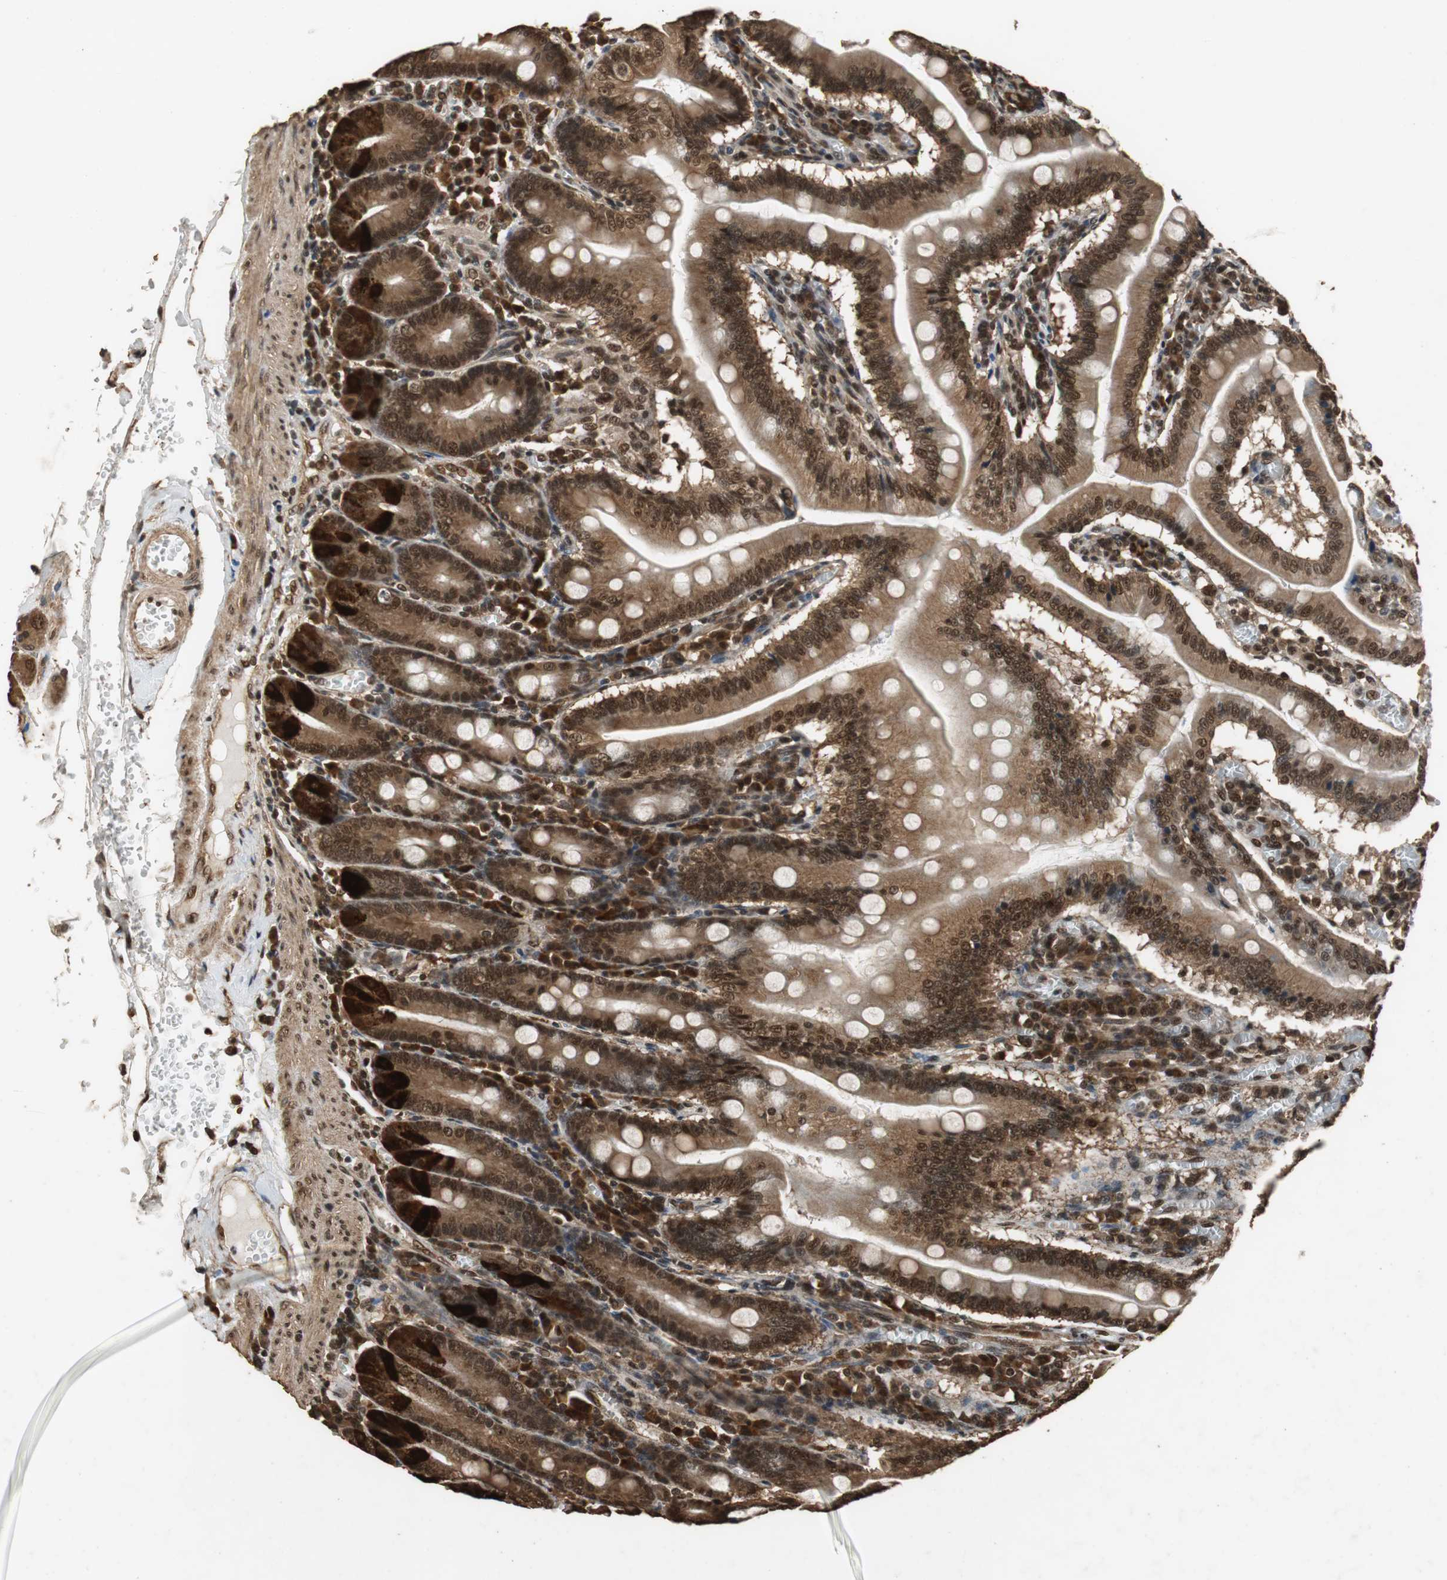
{"staining": {"intensity": "strong", "quantity": ">75%", "location": "cytoplasmic/membranous,nuclear"}, "tissue": "small intestine", "cell_type": "Glandular cells", "image_type": "normal", "snomed": [{"axis": "morphology", "description": "Normal tissue, NOS"}, {"axis": "topography", "description": "Small intestine"}], "caption": "The immunohistochemical stain shows strong cytoplasmic/membranous,nuclear expression in glandular cells of unremarkable small intestine. (IHC, brightfield microscopy, high magnification).", "gene": "ZNF18", "patient": {"sex": "male", "age": 71}}